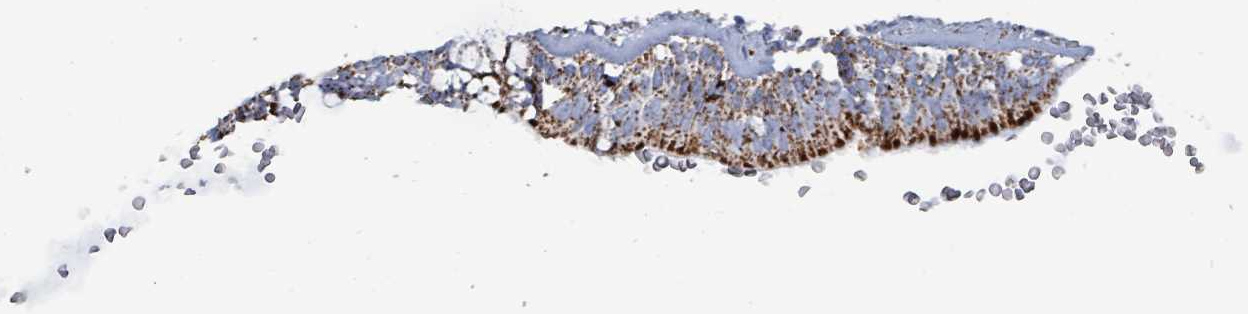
{"staining": {"intensity": "strong", "quantity": ">75%", "location": "cytoplasmic/membranous"}, "tissue": "bronchus", "cell_type": "Respiratory epithelial cells", "image_type": "normal", "snomed": [{"axis": "morphology", "description": "Normal tissue, NOS"}, {"axis": "topography", "description": "Lymph node"}, {"axis": "topography", "description": "Cartilage tissue"}, {"axis": "topography", "description": "Bronchus"}], "caption": "Immunohistochemistry micrograph of normal bronchus: human bronchus stained using IHC displays high levels of strong protein expression localized specifically in the cytoplasmic/membranous of respiratory epithelial cells, appearing as a cytoplasmic/membranous brown color.", "gene": "IDH3B", "patient": {"sex": "female", "age": 70}}